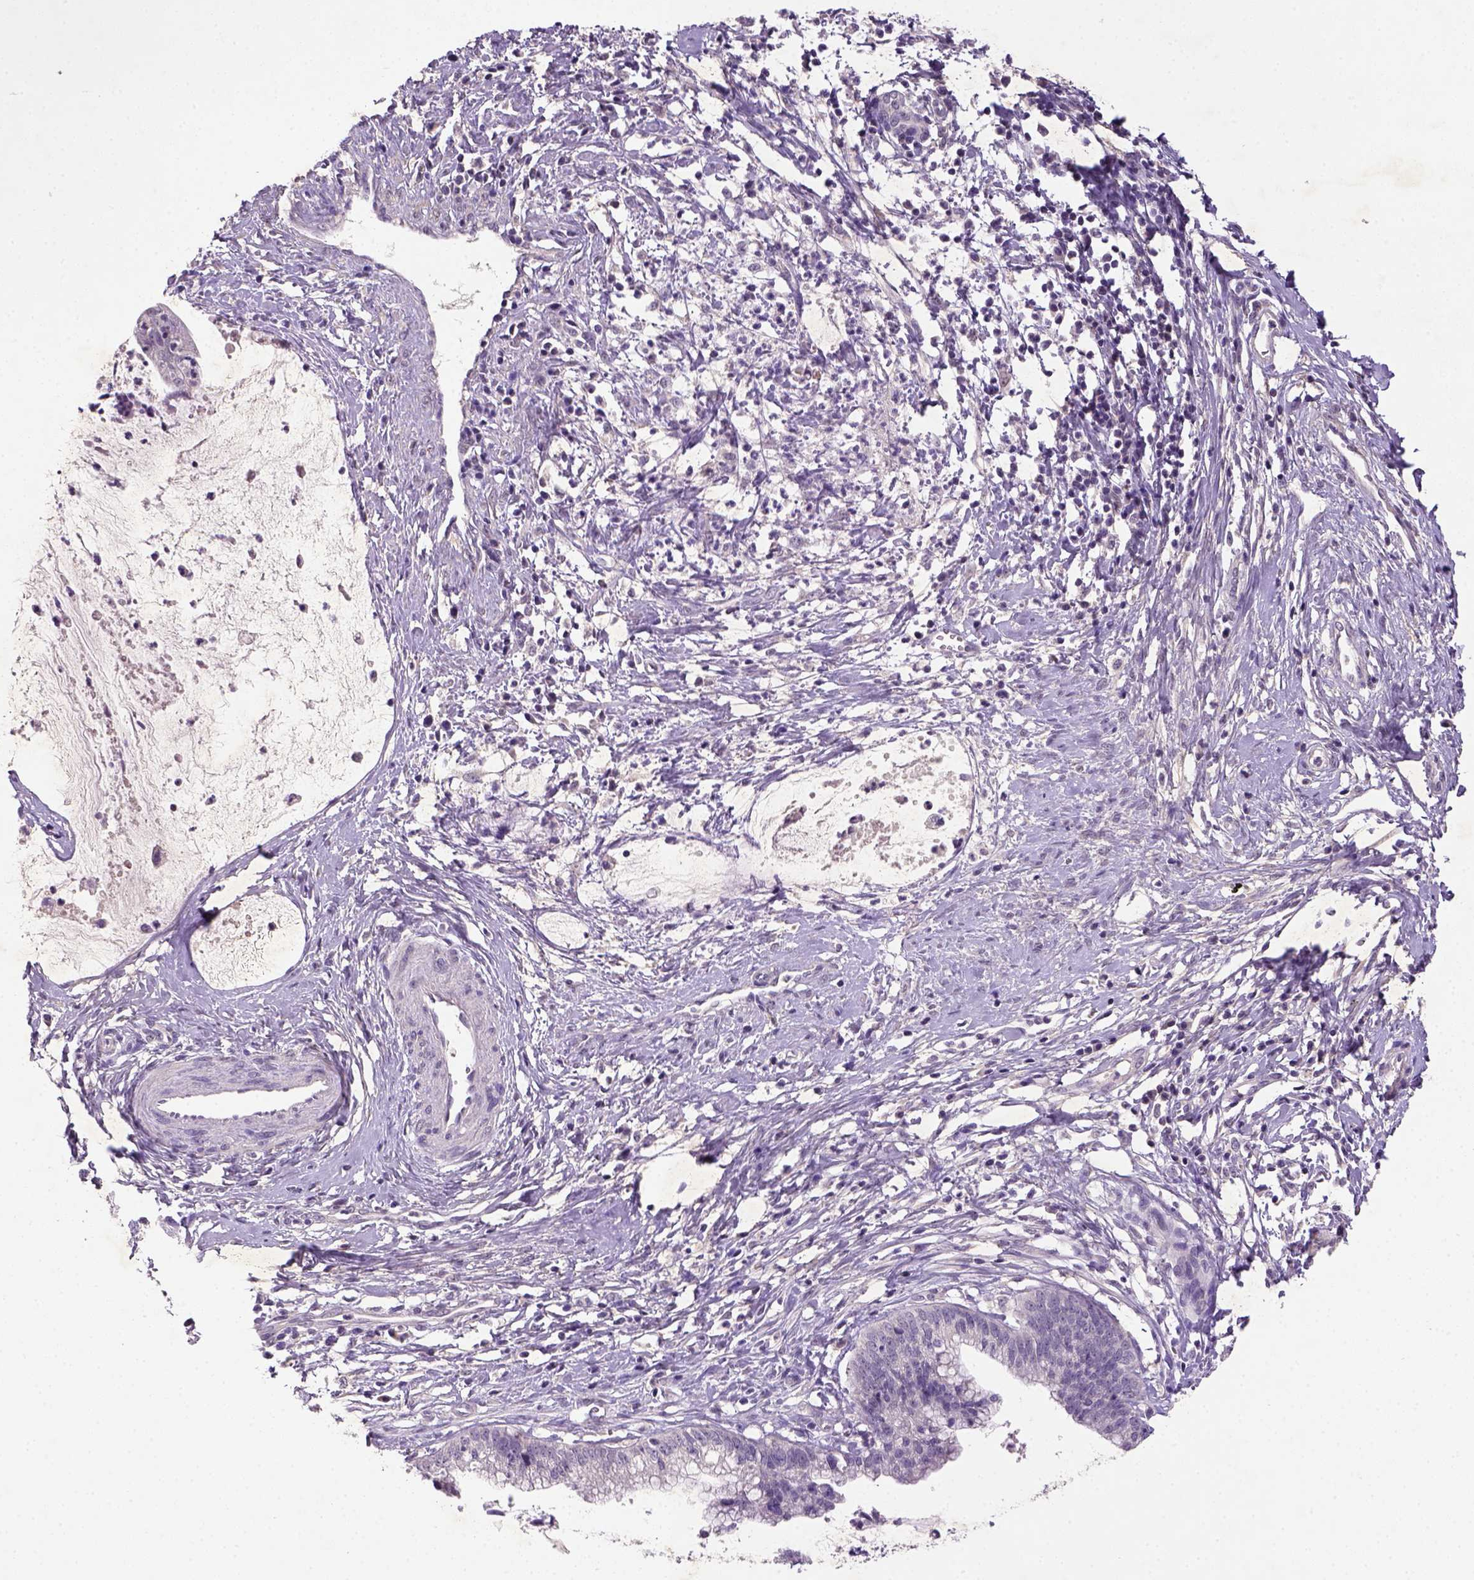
{"staining": {"intensity": "negative", "quantity": "none", "location": "none"}, "tissue": "cervical cancer", "cell_type": "Tumor cells", "image_type": "cancer", "snomed": [{"axis": "morphology", "description": "Normal tissue, NOS"}, {"axis": "morphology", "description": "Adenocarcinoma, NOS"}, {"axis": "topography", "description": "Cervix"}], "caption": "A micrograph of cervical adenocarcinoma stained for a protein demonstrates no brown staining in tumor cells.", "gene": "NLGN2", "patient": {"sex": "female", "age": 38}}